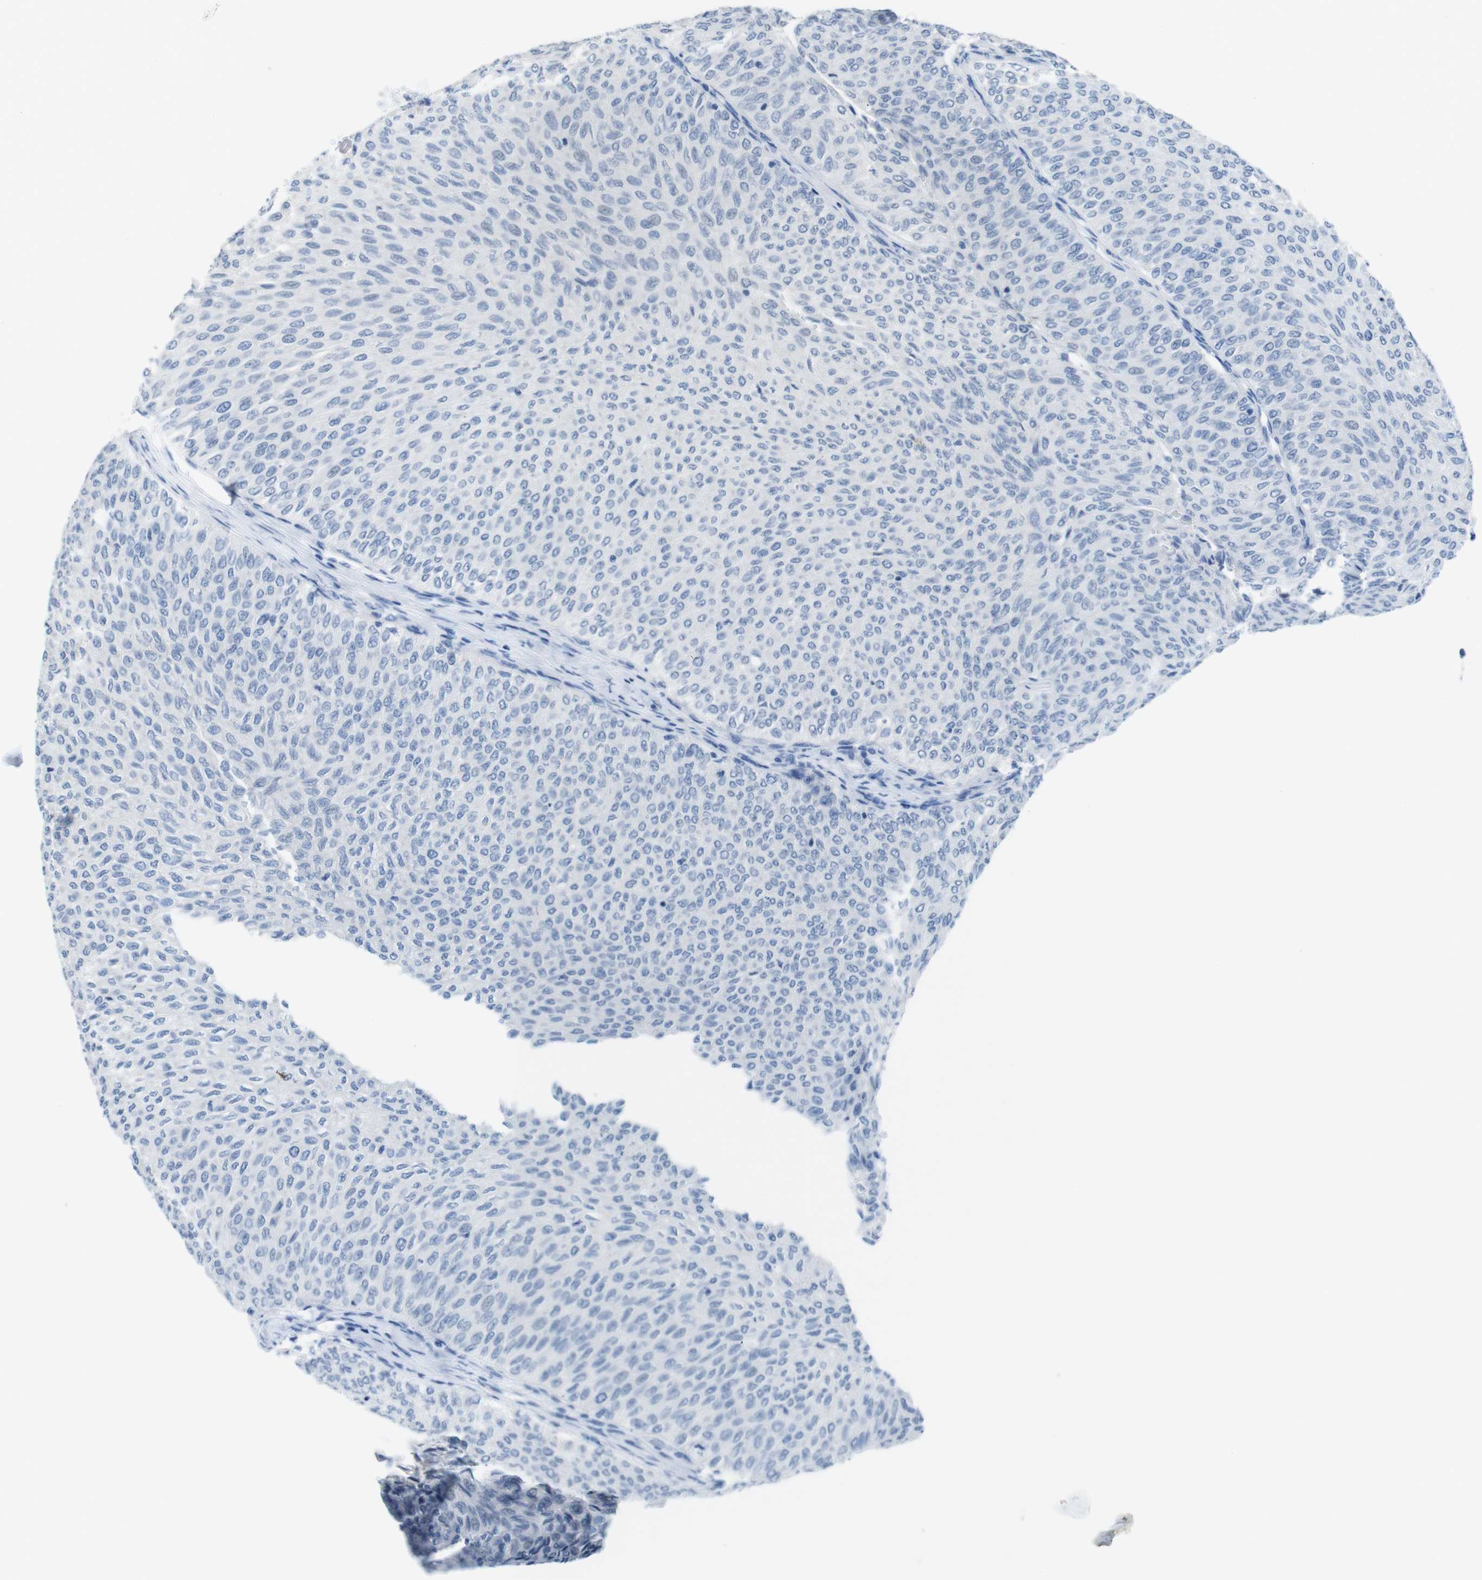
{"staining": {"intensity": "negative", "quantity": "none", "location": "none"}, "tissue": "urothelial cancer", "cell_type": "Tumor cells", "image_type": "cancer", "snomed": [{"axis": "morphology", "description": "Urothelial carcinoma, Low grade"}, {"axis": "topography", "description": "Urinary bladder"}], "caption": "A photomicrograph of urothelial carcinoma (low-grade) stained for a protein shows no brown staining in tumor cells. The staining was performed using DAB (3,3'-diaminobenzidine) to visualize the protein expression in brown, while the nuclei were stained in blue with hematoxylin (Magnification: 20x).", "gene": "OPN1SW", "patient": {"sex": "male", "age": 78}}